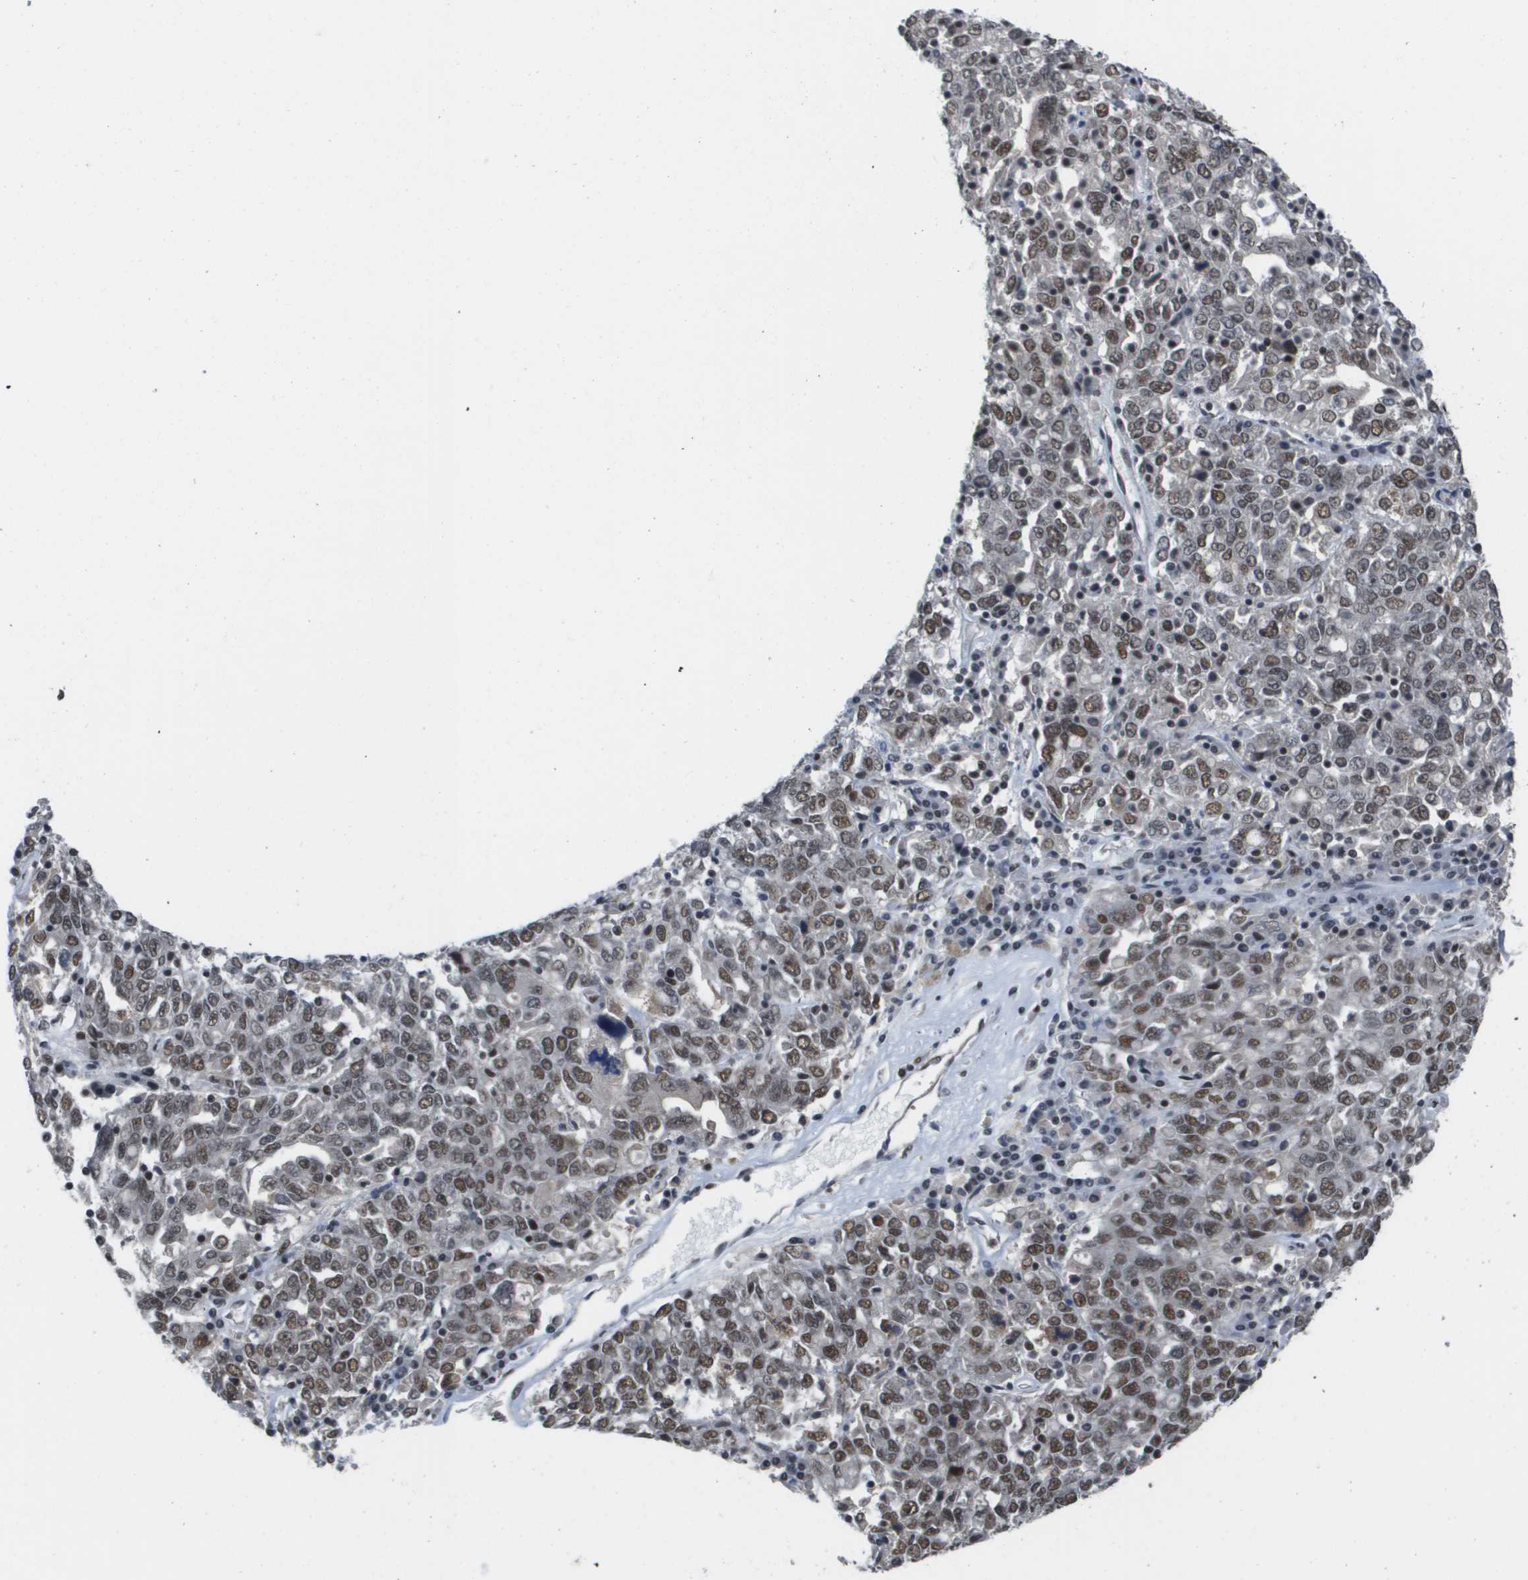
{"staining": {"intensity": "moderate", "quantity": "25%-75%", "location": "nuclear"}, "tissue": "ovarian cancer", "cell_type": "Tumor cells", "image_type": "cancer", "snomed": [{"axis": "morphology", "description": "Carcinoma, endometroid"}, {"axis": "topography", "description": "Ovary"}], "caption": "Brown immunohistochemical staining in human ovarian cancer (endometroid carcinoma) exhibits moderate nuclear expression in about 25%-75% of tumor cells.", "gene": "ISY1", "patient": {"sex": "female", "age": 62}}